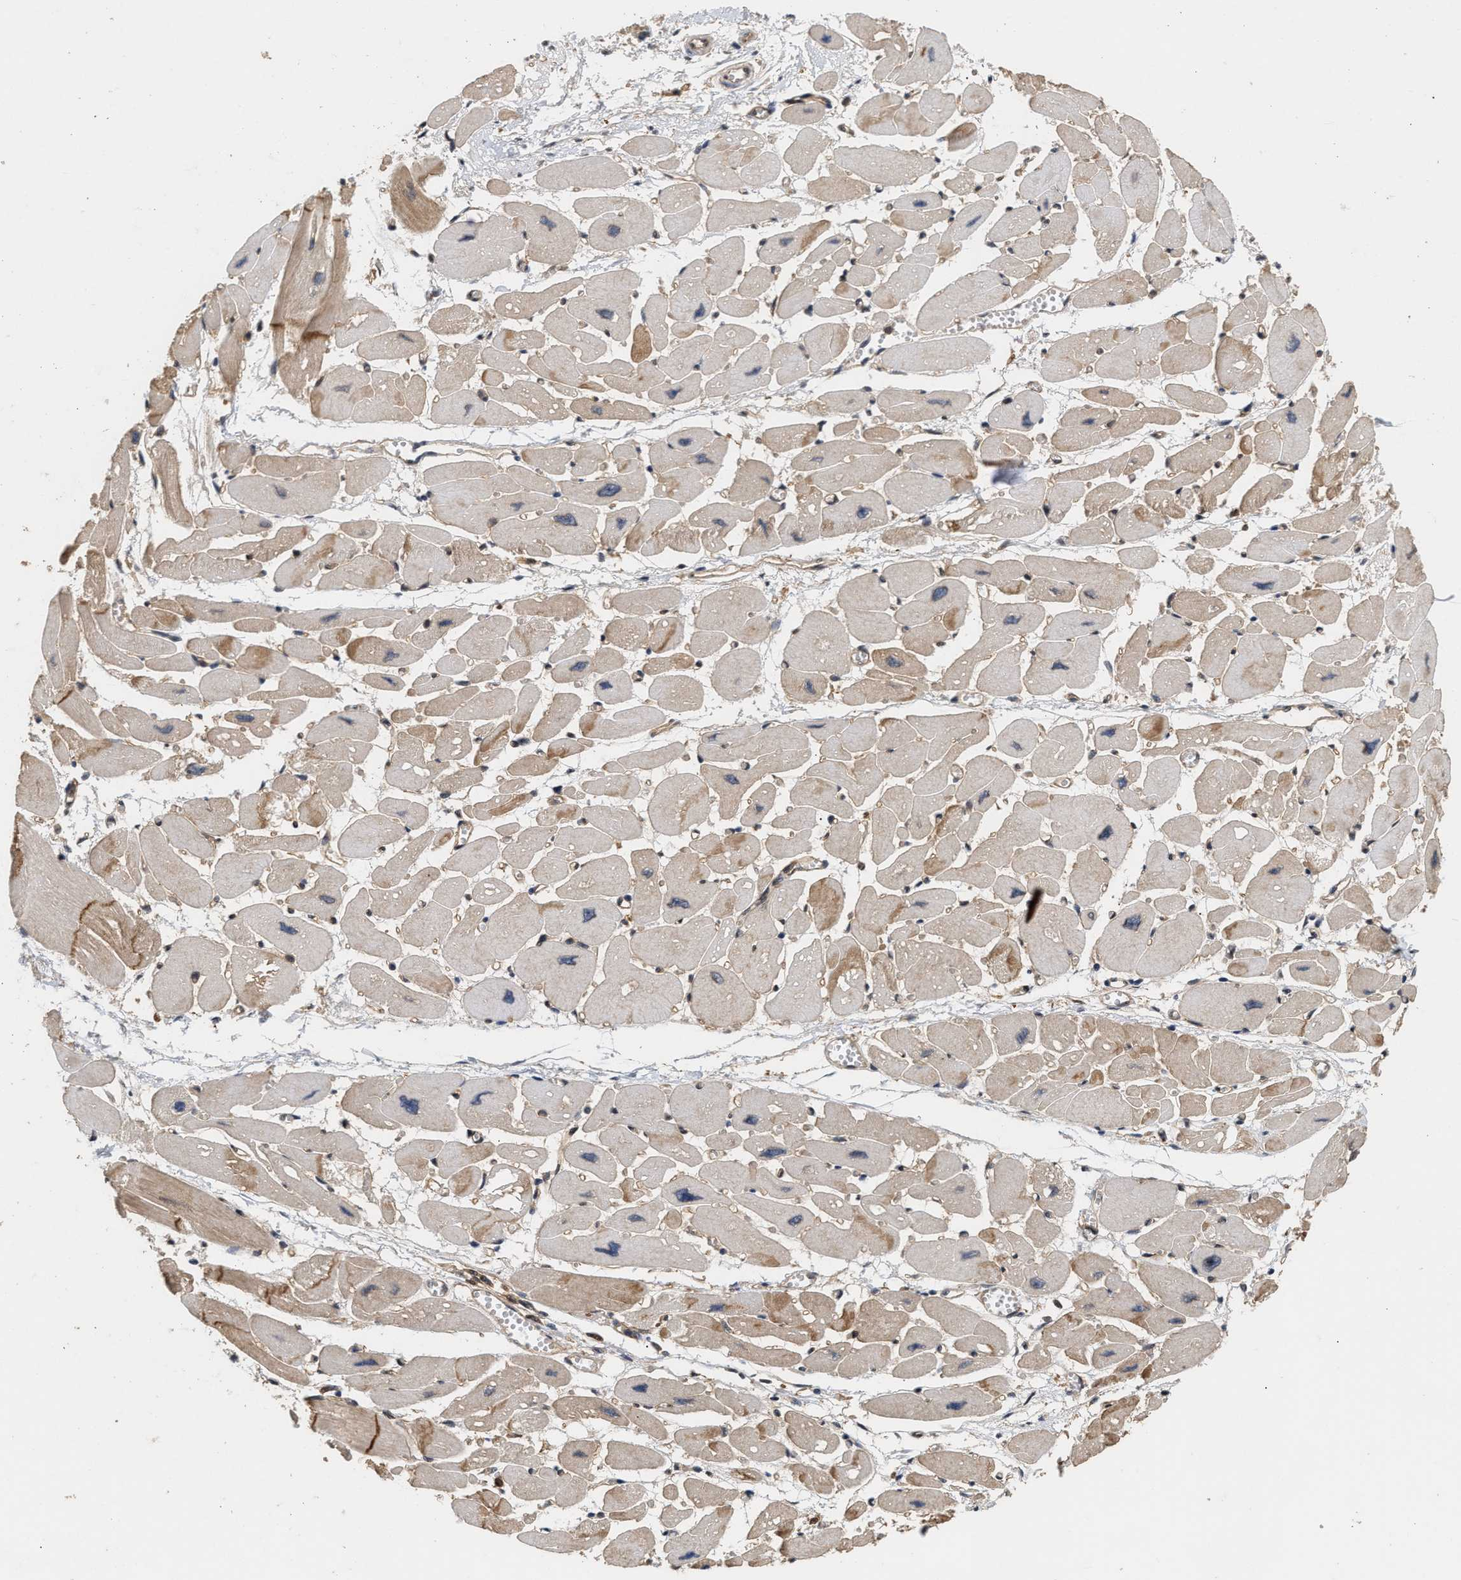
{"staining": {"intensity": "moderate", "quantity": ">75%", "location": "cytoplasmic/membranous"}, "tissue": "heart muscle", "cell_type": "Cardiomyocytes", "image_type": "normal", "snomed": [{"axis": "morphology", "description": "Normal tissue, NOS"}, {"axis": "topography", "description": "Heart"}], "caption": "There is medium levels of moderate cytoplasmic/membranous positivity in cardiomyocytes of unremarkable heart muscle, as demonstrated by immunohistochemical staining (brown color).", "gene": "ABHD5", "patient": {"sex": "female", "age": 54}}